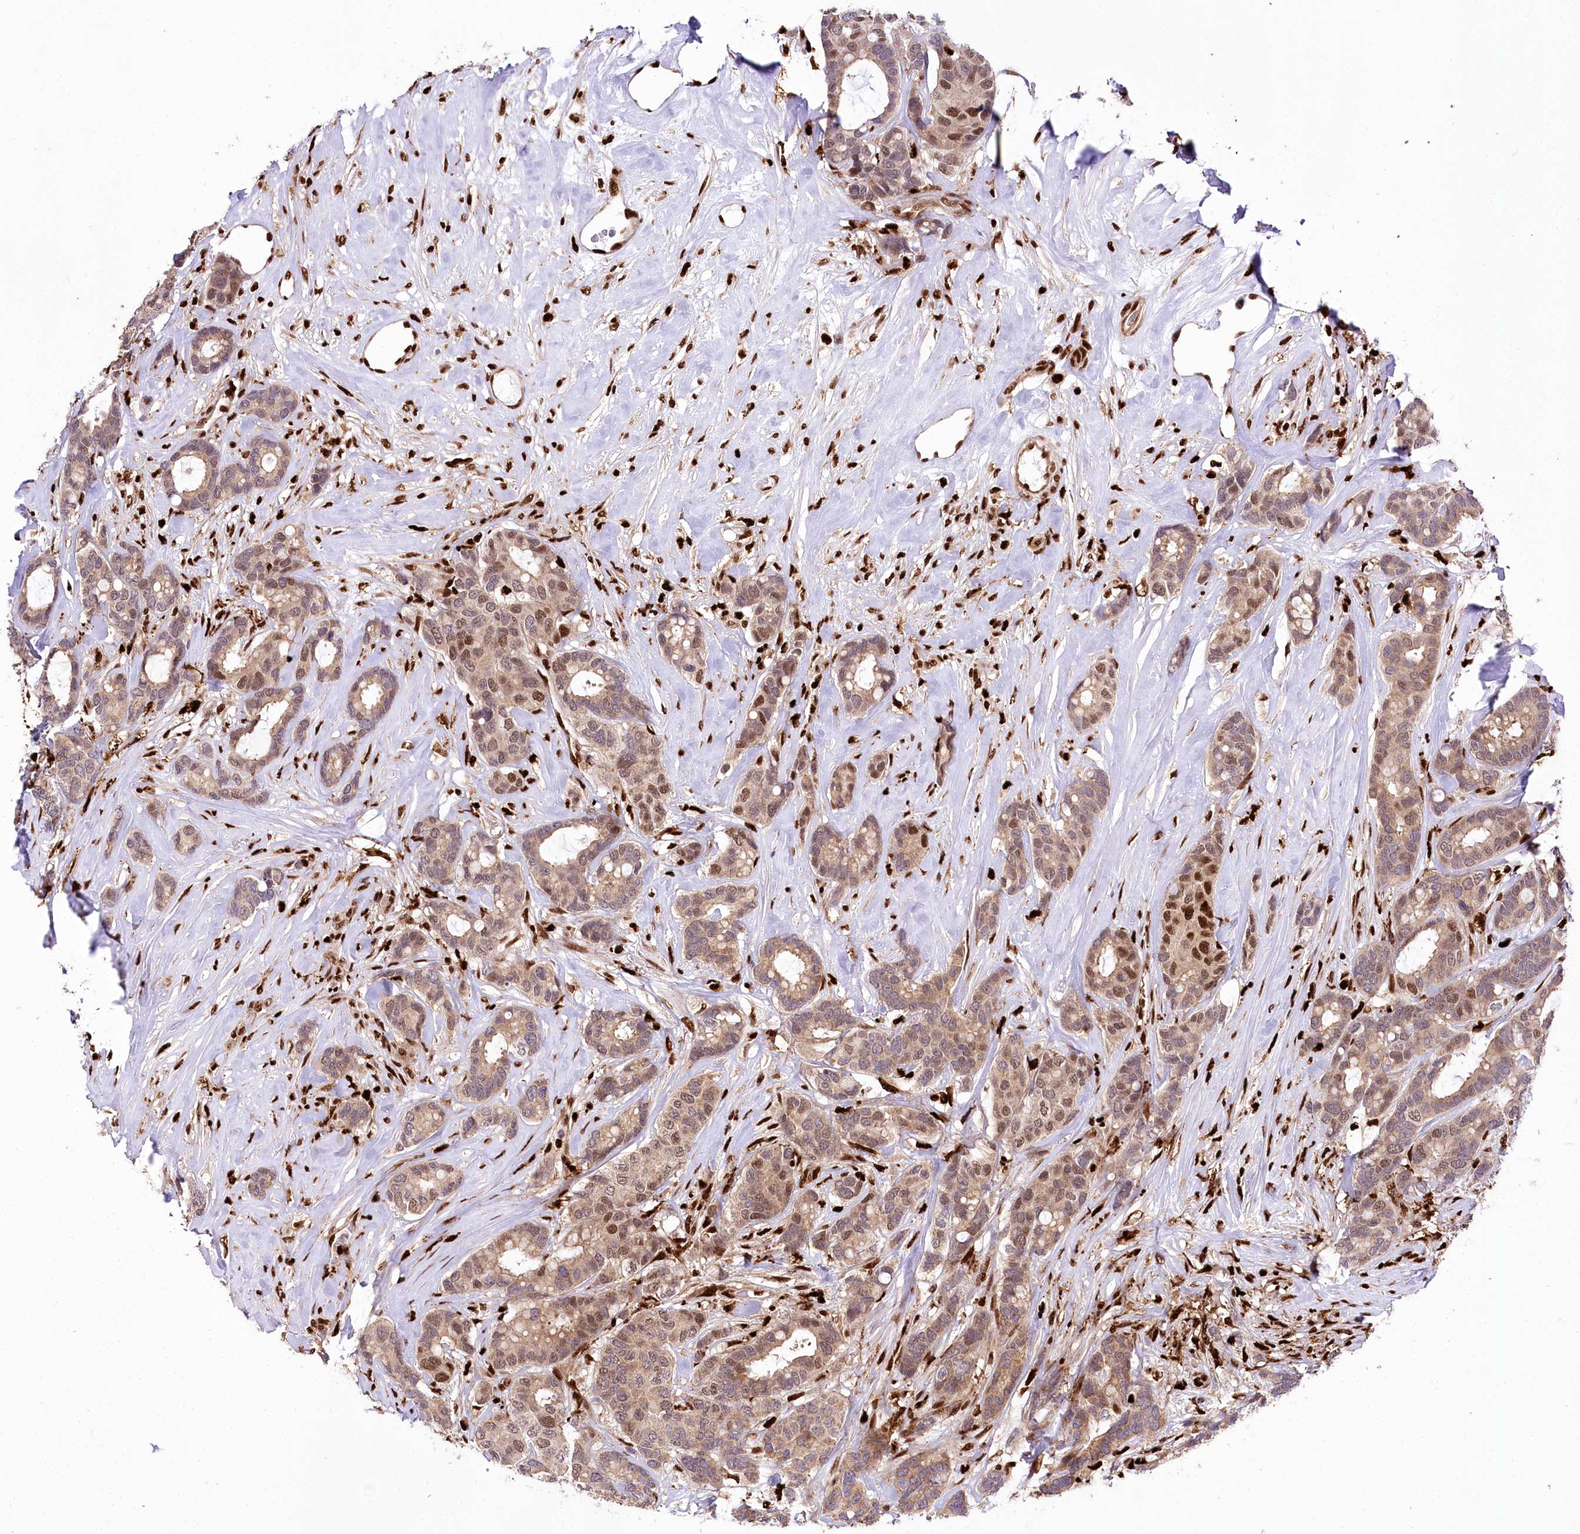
{"staining": {"intensity": "moderate", "quantity": ">75%", "location": "cytoplasmic/membranous,nuclear"}, "tissue": "breast cancer", "cell_type": "Tumor cells", "image_type": "cancer", "snomed": [{"axis": "morphology", "description": "Duct carcinoma"}, {"axis": "topography", "description": "Breast"}], "caption": "A photomicrograph showing moderate cytoplasmic/membranous and nuclear staining in about >75% of tumor cells in breast infiltrating ductal carcinoma, as visualized by brown immunohistochemical staining.", "gene": "FIGN", "patient": {"sex": "female", "age": 87}}